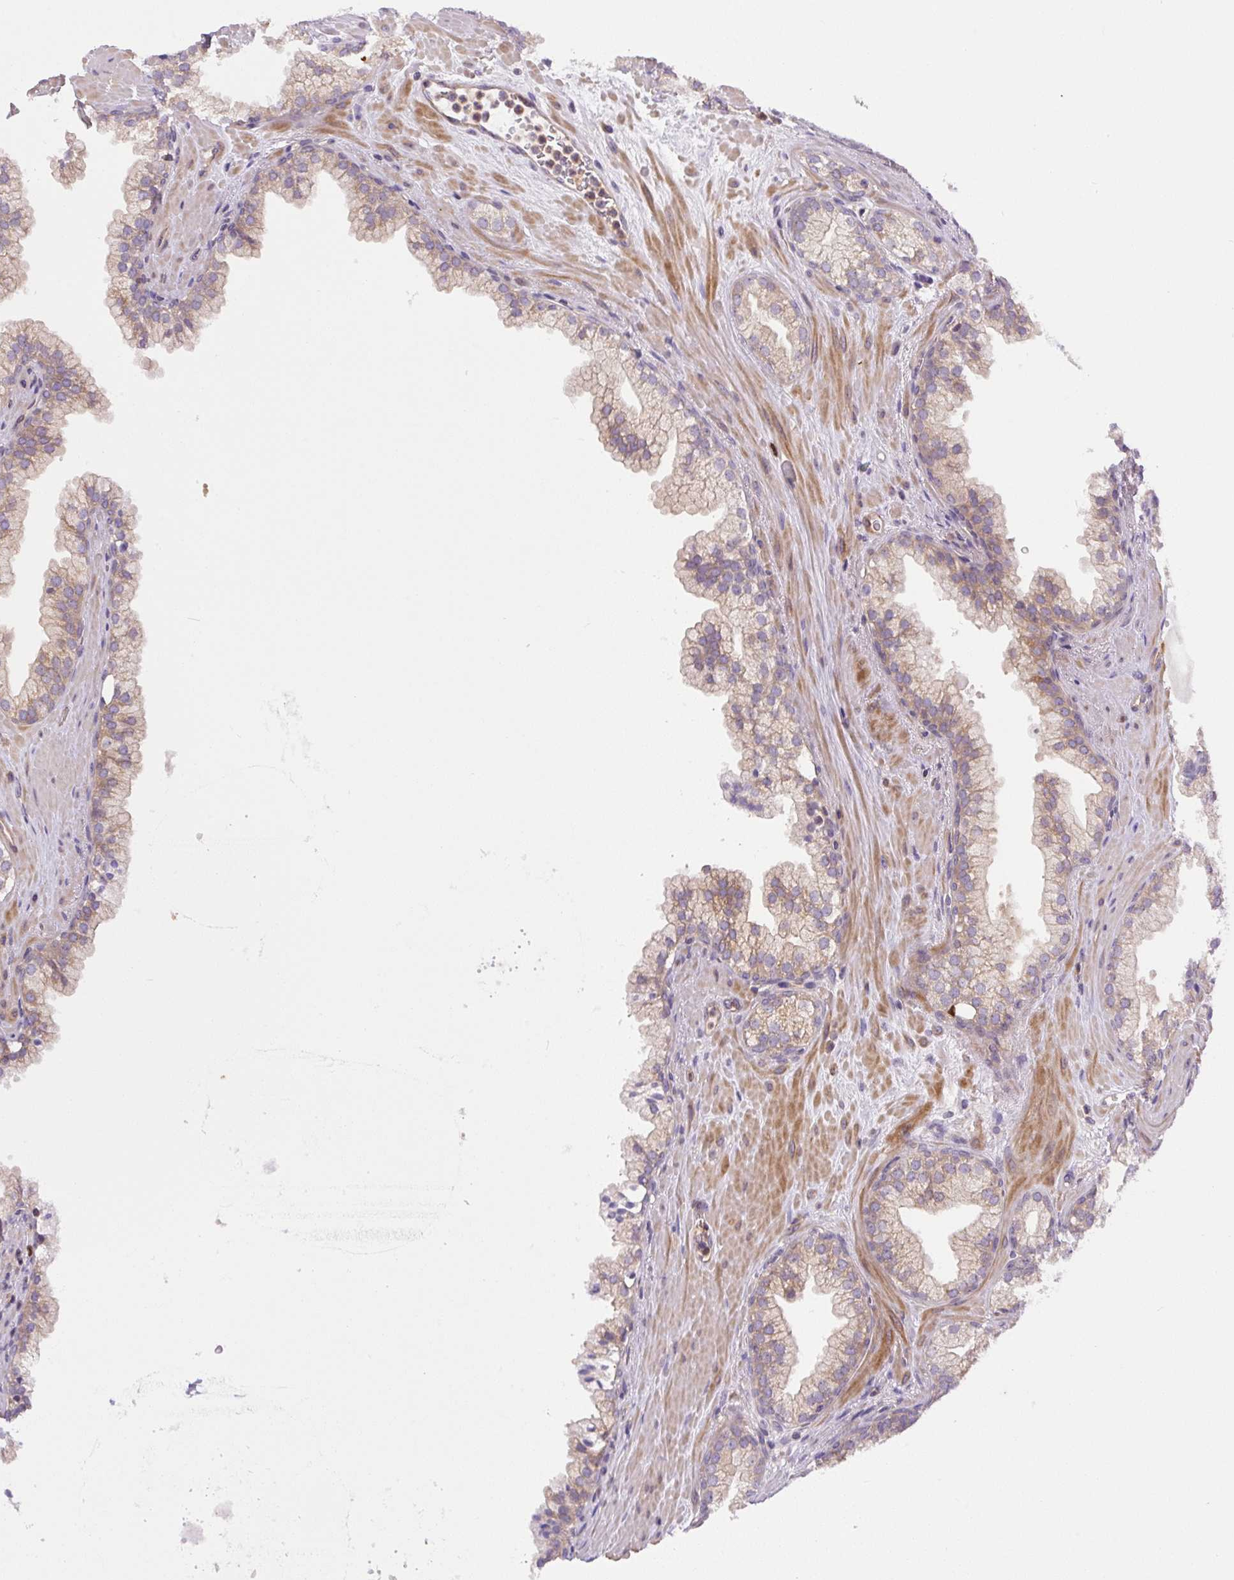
{"staining": {"intensity": "moderate", "quantity": "<25%", "location": "cytoplasmic/membranous"}, "tissue": "prostate", "cell_type": "Glandular cells", "image_type": "normal", "snomed": [{"axis": "morphology", "description": "Normal tissue, NOS"}, {"axis": "topography", "description": "Prostate"}, {"axis": "topography", "description": "Peripheral nerve tissue"}], "caption": "Moderate cytoplasmic/membranous expression is identified in about <25% of glandular cells in normal prostate.", "gene": "KIFC1", "patient": {"sex": "male", "age": 61}}